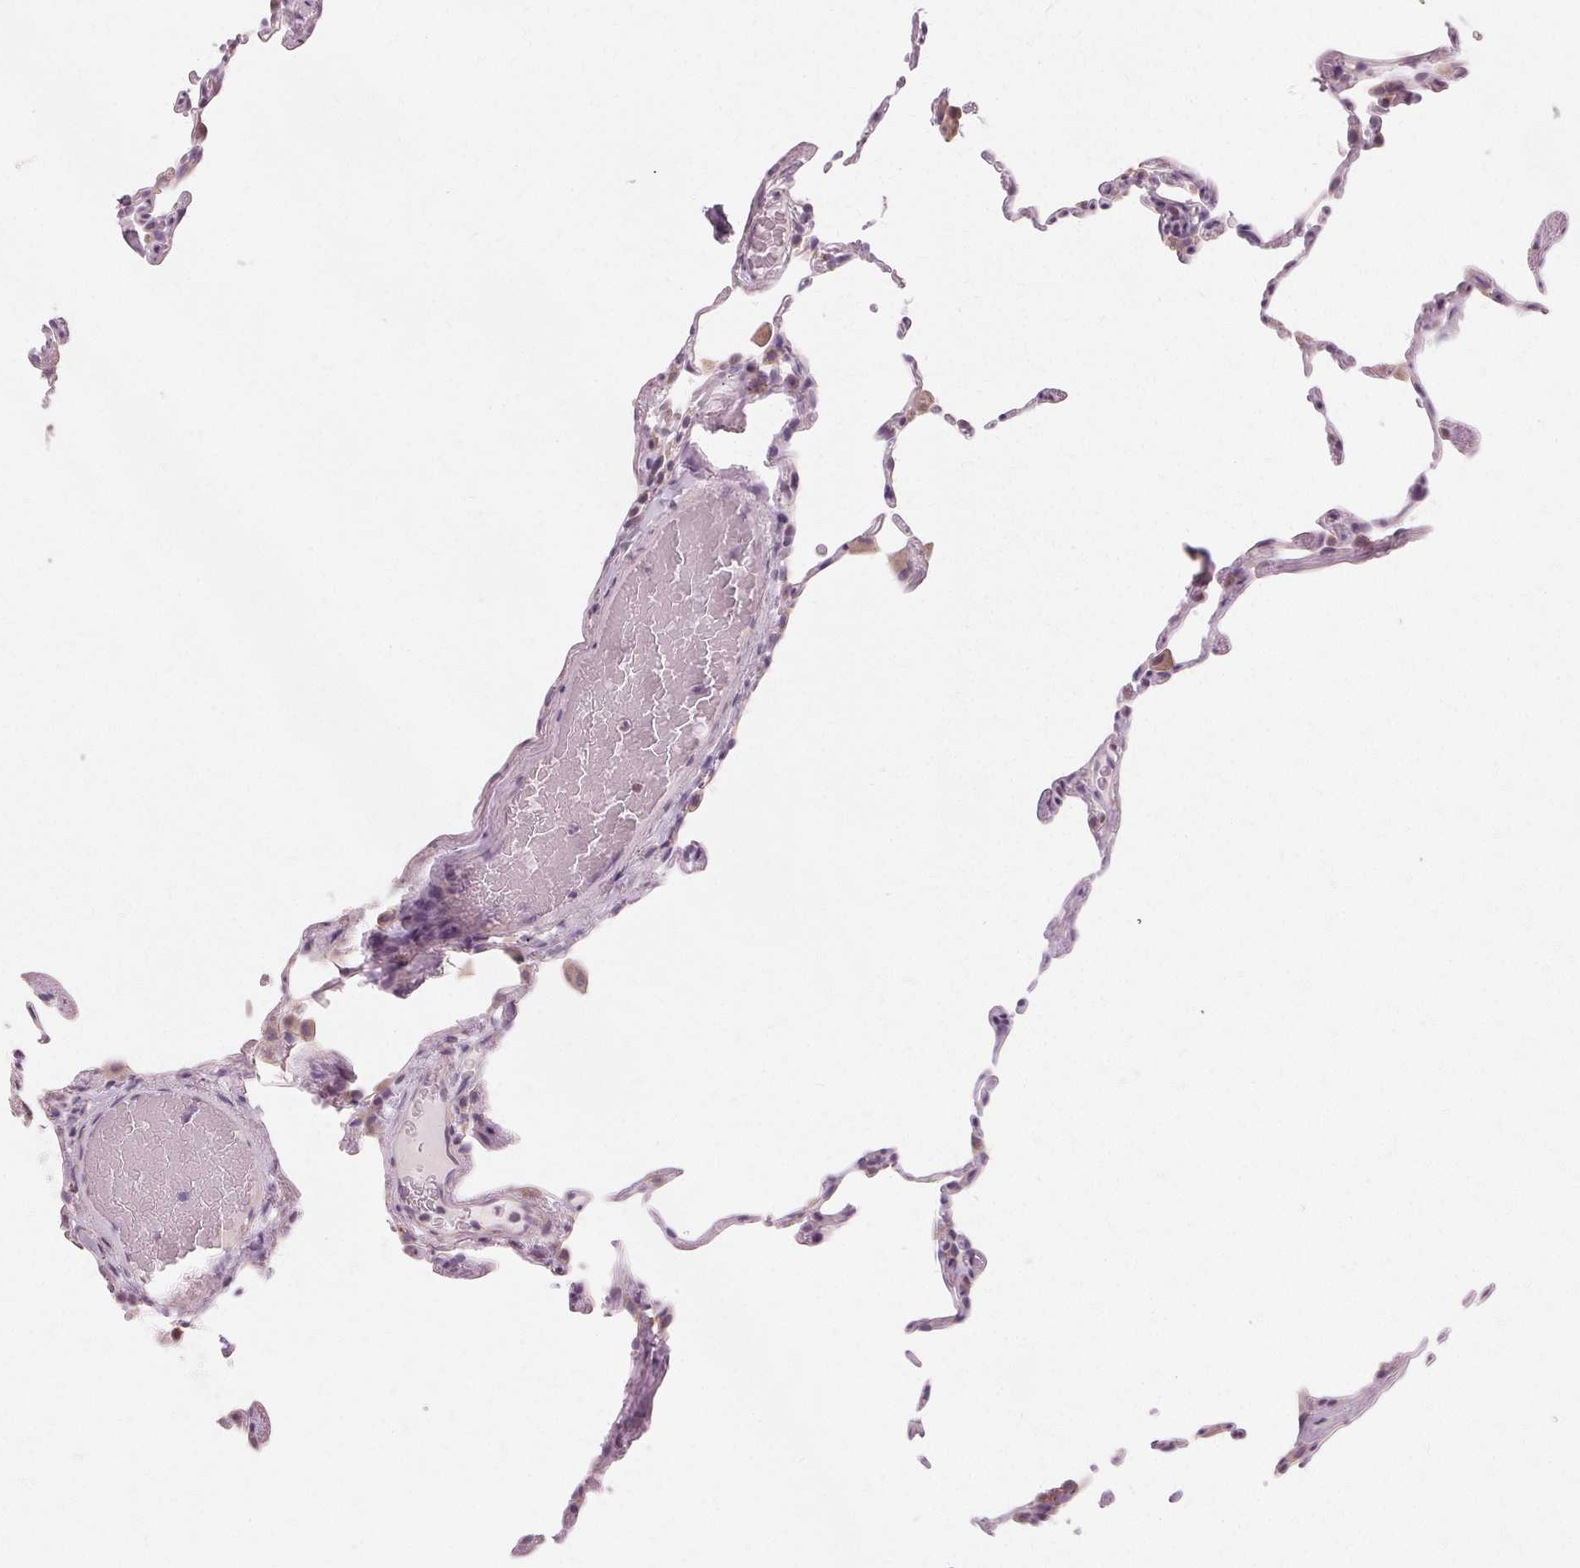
{"staining": {"intensity": "negative", "quantity": "none", "location": "none"}, "tissue": "lung", "cell_type": "Alveolar cells", "image_type": "normal", "snomed": [{"axis": "morphology", "description": "Normal tissue, NOS"}, {"axis": "topography", "description": "Lung"}], "caption": "Micrograph shows no protein positivity in alveolar cells of unremarkable lung. (DAB (3,3'-diaminobenzidine) IHC visualized using brightfield microscopy, high magnification).", "gene": "FCRL3", "patient": {"sex": "female", "age": 57}}